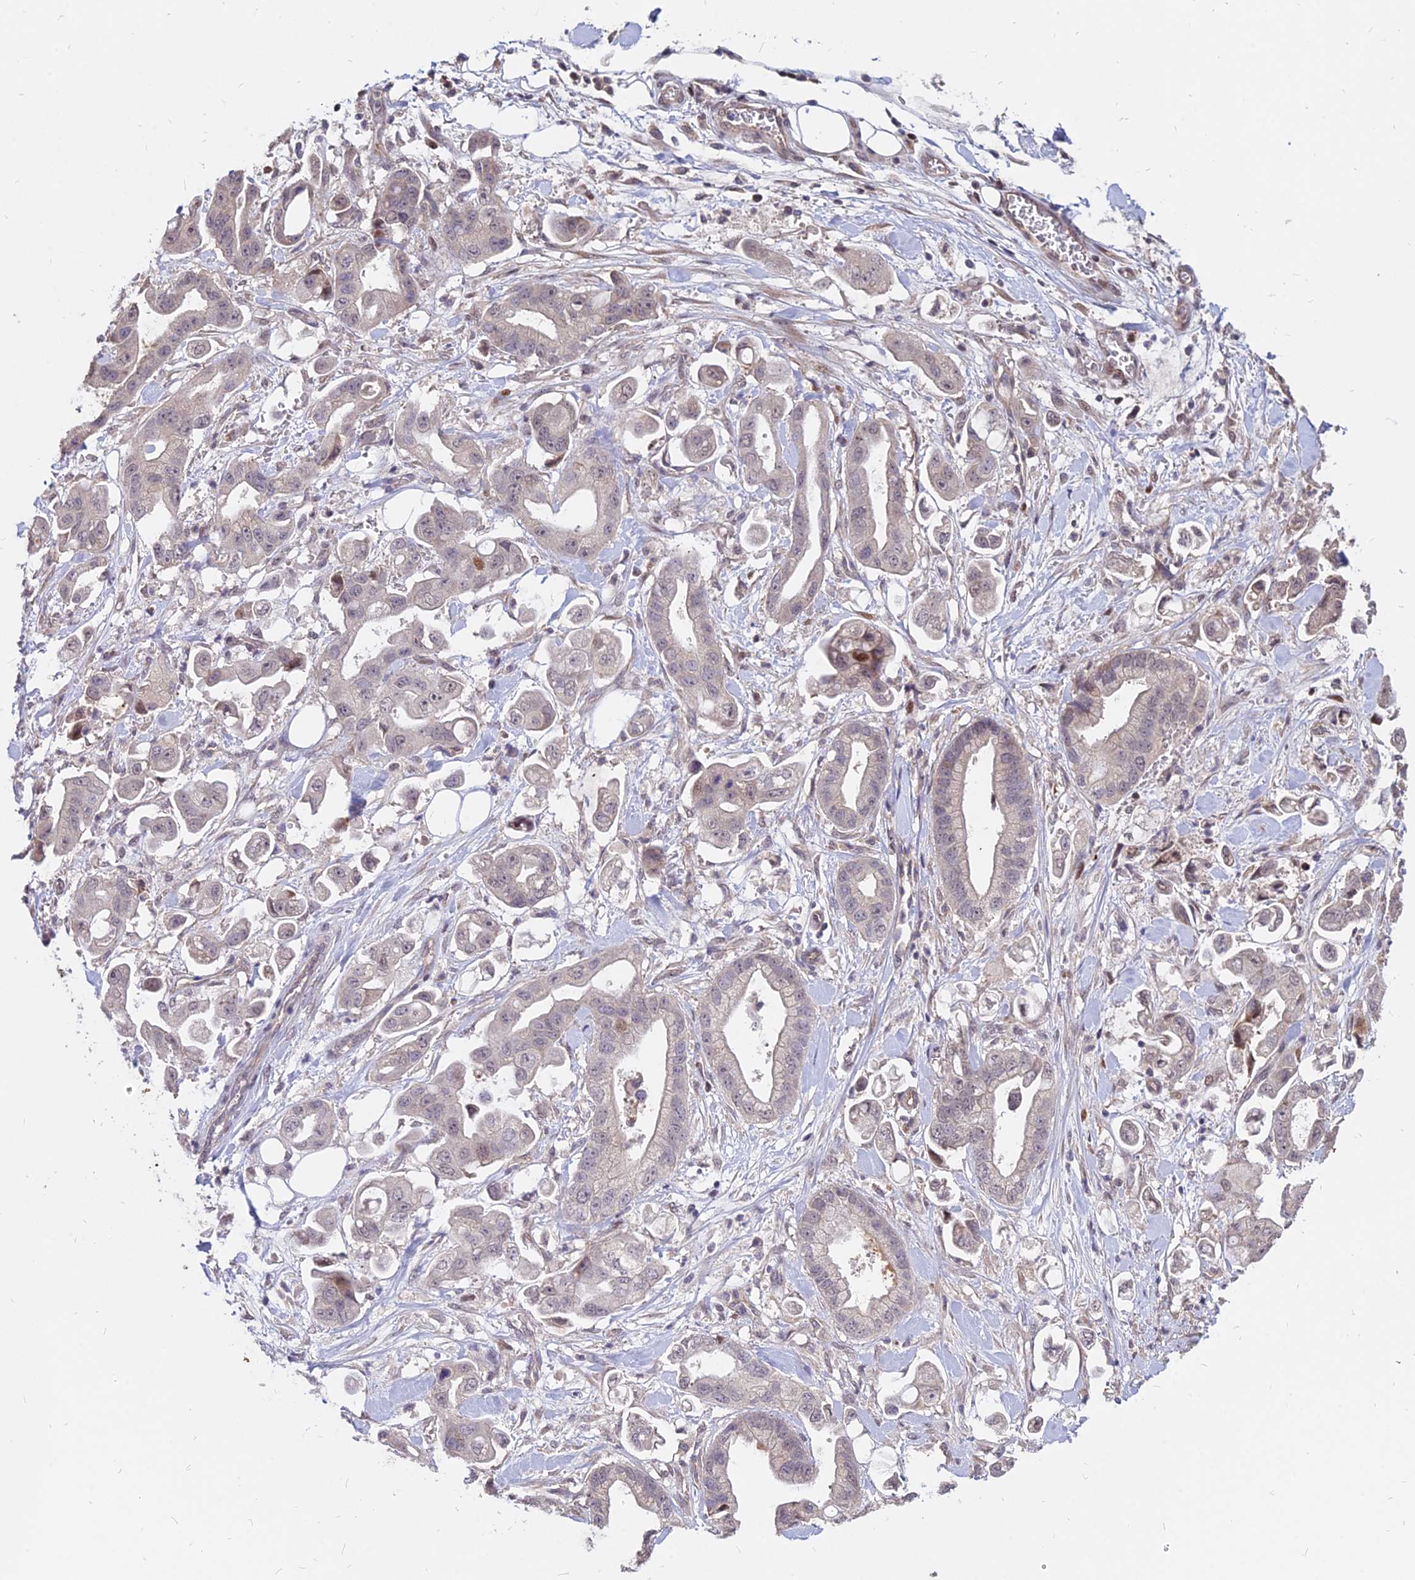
{"staining": {"intensity": "negative", "quantity": "none", "location": "none"}, "tissue": "stomach cancer", "cell_type": "Tumor cells", "image_type": "cancer", "snomed": [{"axis": "morphology", "description": "Adenocarcinoma, NOS"}, {"axis": "topography", "description": "Stomach"}], "caption": "DAB (3,3'-diaminobenzidine) immunohistochemical staining of adenocarcinoma (stomach) displays no significant expression in tumor cells.", "gene": "C11orf68", "patient": {"sex": "male", "age": 62}}